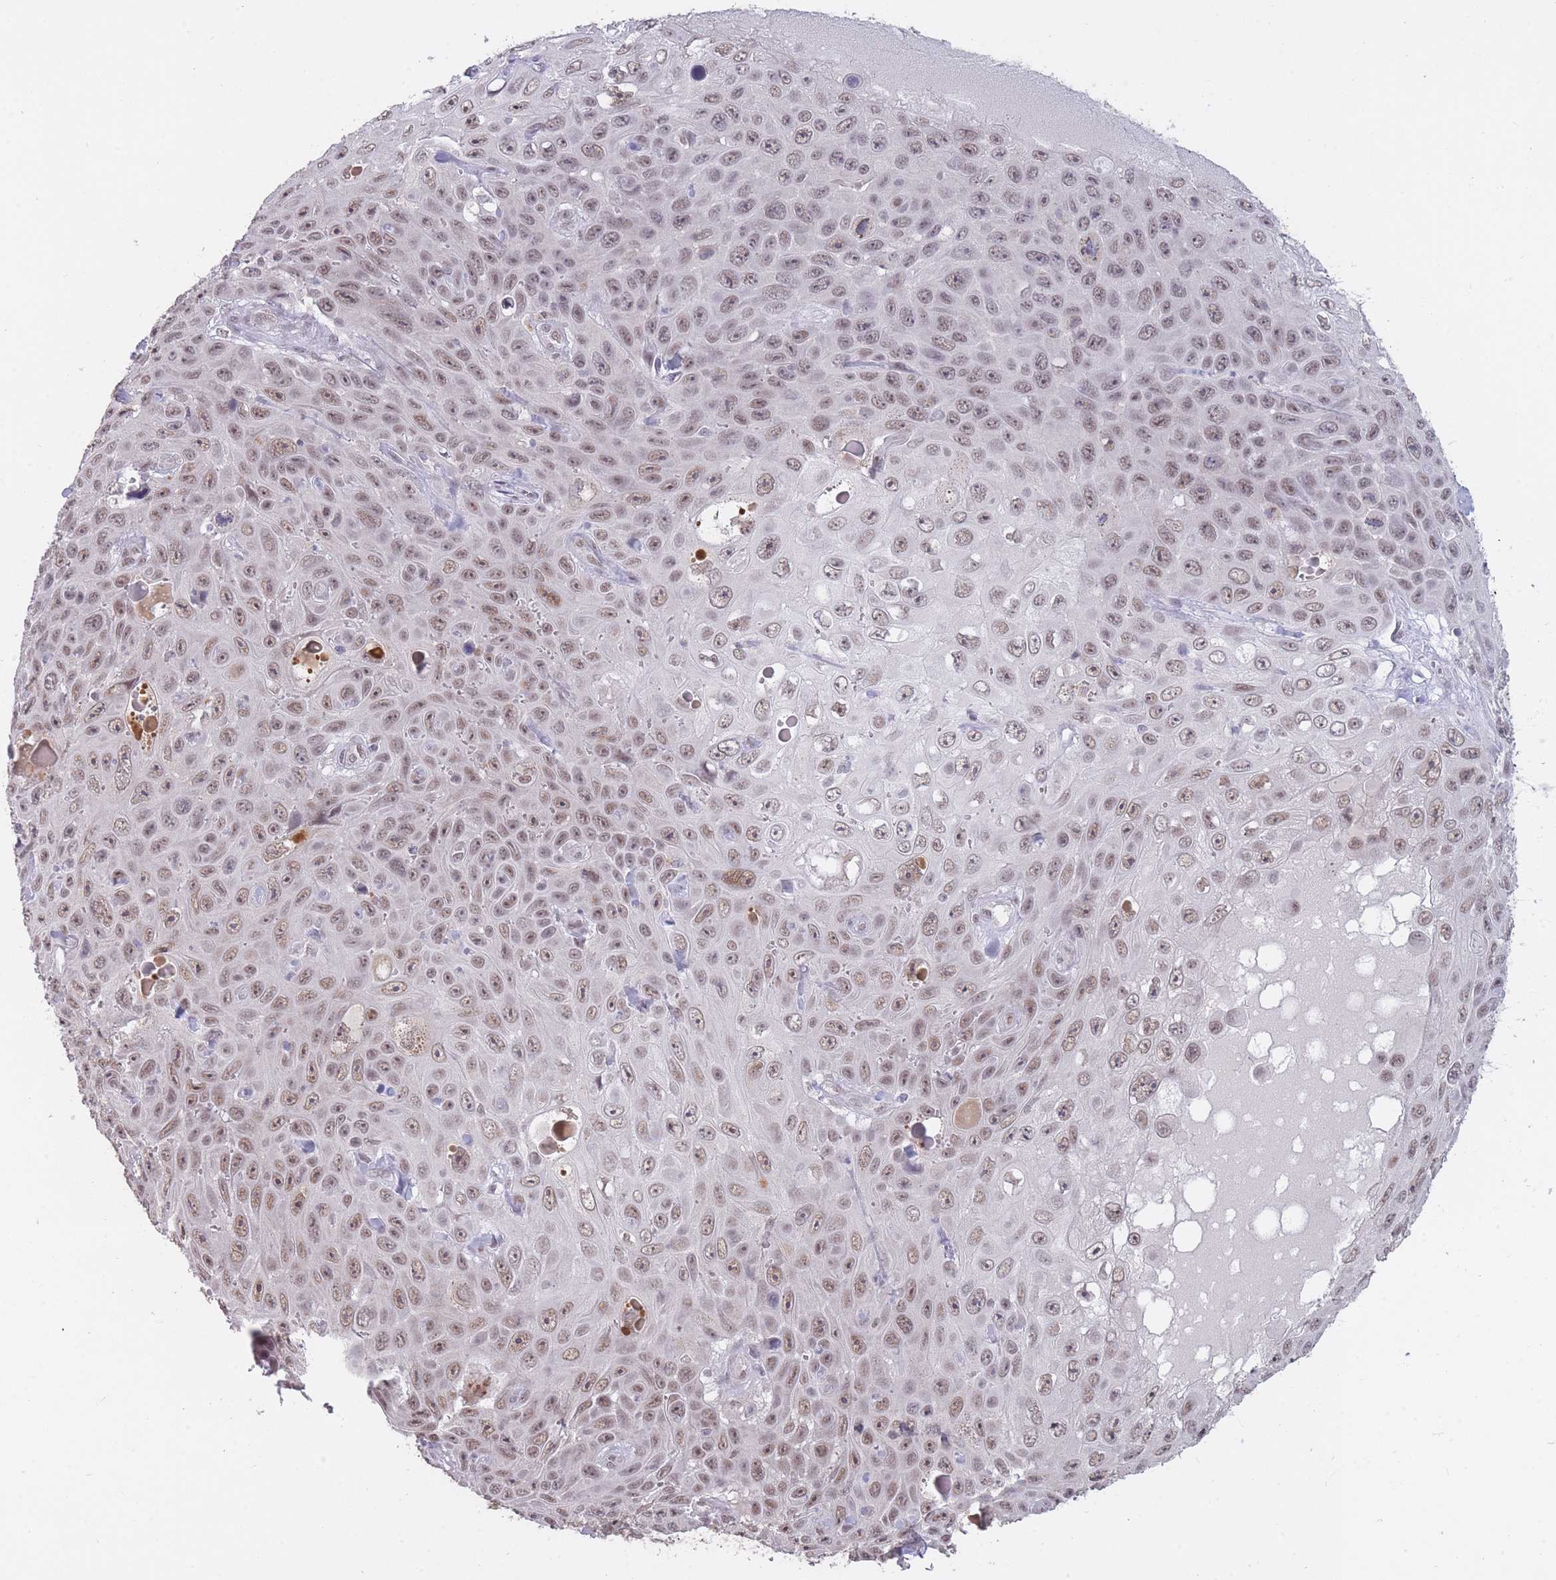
{"staining": {"intensity": "weak", "quantity": ">75%", "location": "nuclear"}, "tissue": "skin cancer", "cell_type": "Tumor cells", "image_type": "cancer", "snomed": [{"axis": "morphology", "description": "Squamous cell carcinoma, NOS"}, {"axis": "topography", "description": "Skin"}], "caption": "An image showing weak nuclear positivity in approximately >75% of tumor cells in skin squamous cell carcinoma, as visualized by brown immunohistochemical staining.", "gene": "HNRNPUL1", "patient": {"sex": "male", "age": 82}}